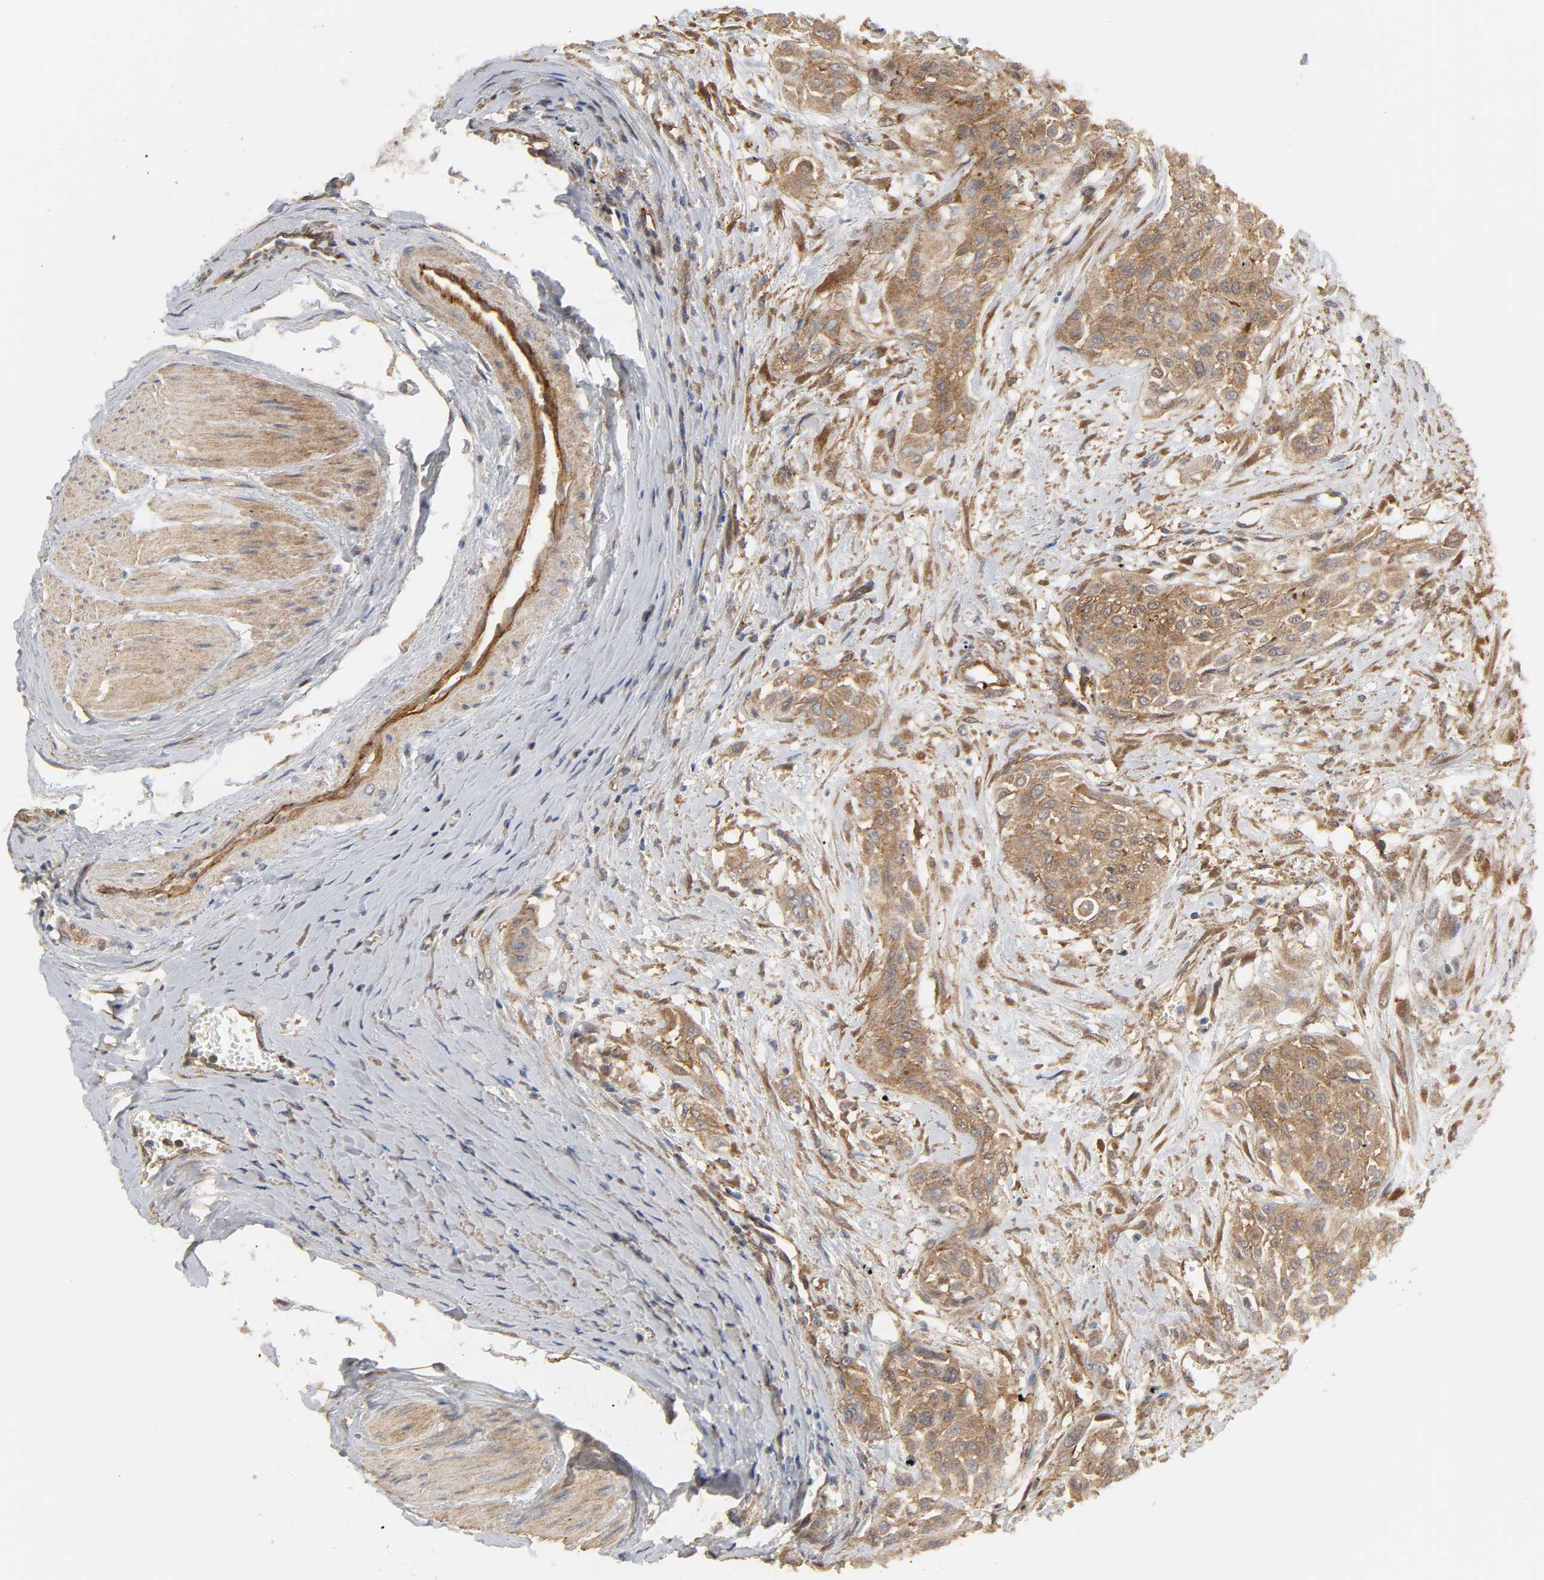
{"staining": {"intensity": "moderate", "quantity": ">75%", "location": "cytoplasmic/membranous"}, "tissue": "urothelial cancer", "cell_type": "Tumor cells", "image_type": "cancer", "snomed": [{"axis": "morphology", "description": "Urothelial carcinoma, High grade"}, {"axis": "topography", "description": "Urinary bladder"}], "caption": "Urothelial cancer stained for a protein exhibits moderate cytoplasmic/membranous positivity in tumor cells.", "gene": "SH3GLB1", "patient": {"sex": "male", "age": 57}}